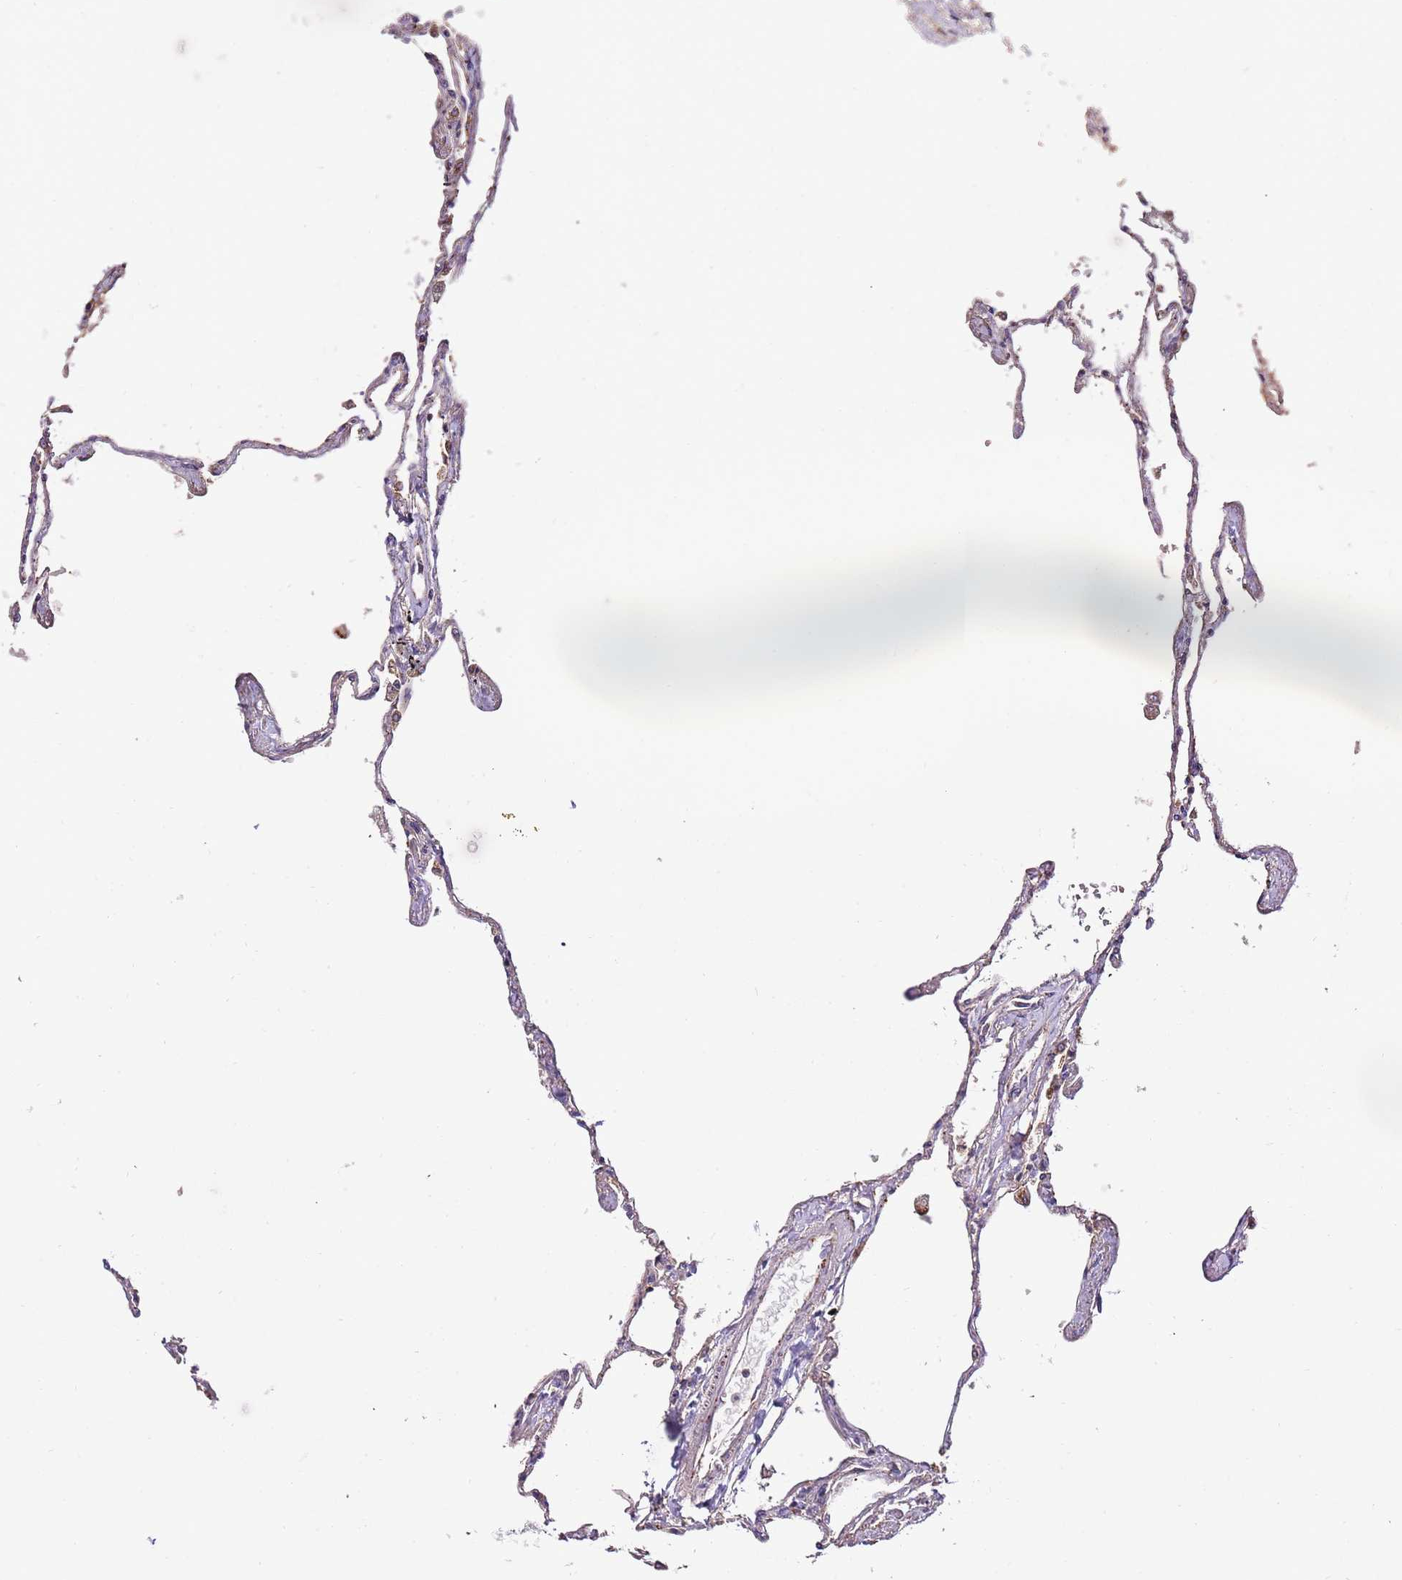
{"staining": {"intensity": "moderate", "quantity": "<25%", "location": "cytoplasmic/membranous"}, "tissue": "lung", "cell_type": "Alveolar cells", "image_type": "normal", "snomed": [{"axis": "morphology", "description": "Normal tissue, NOS"}, {"axis": "topography", "description": "Lung"}], "caption": "Immunohistochemistry (IHC) (DAB) staining of unremarkable lung shows moderate cytoplasmic/membranous protein positivity in about <25% of alveolar cells.", "gene": "DOCK6", "patient": {"sex": "female", "age": 67}}